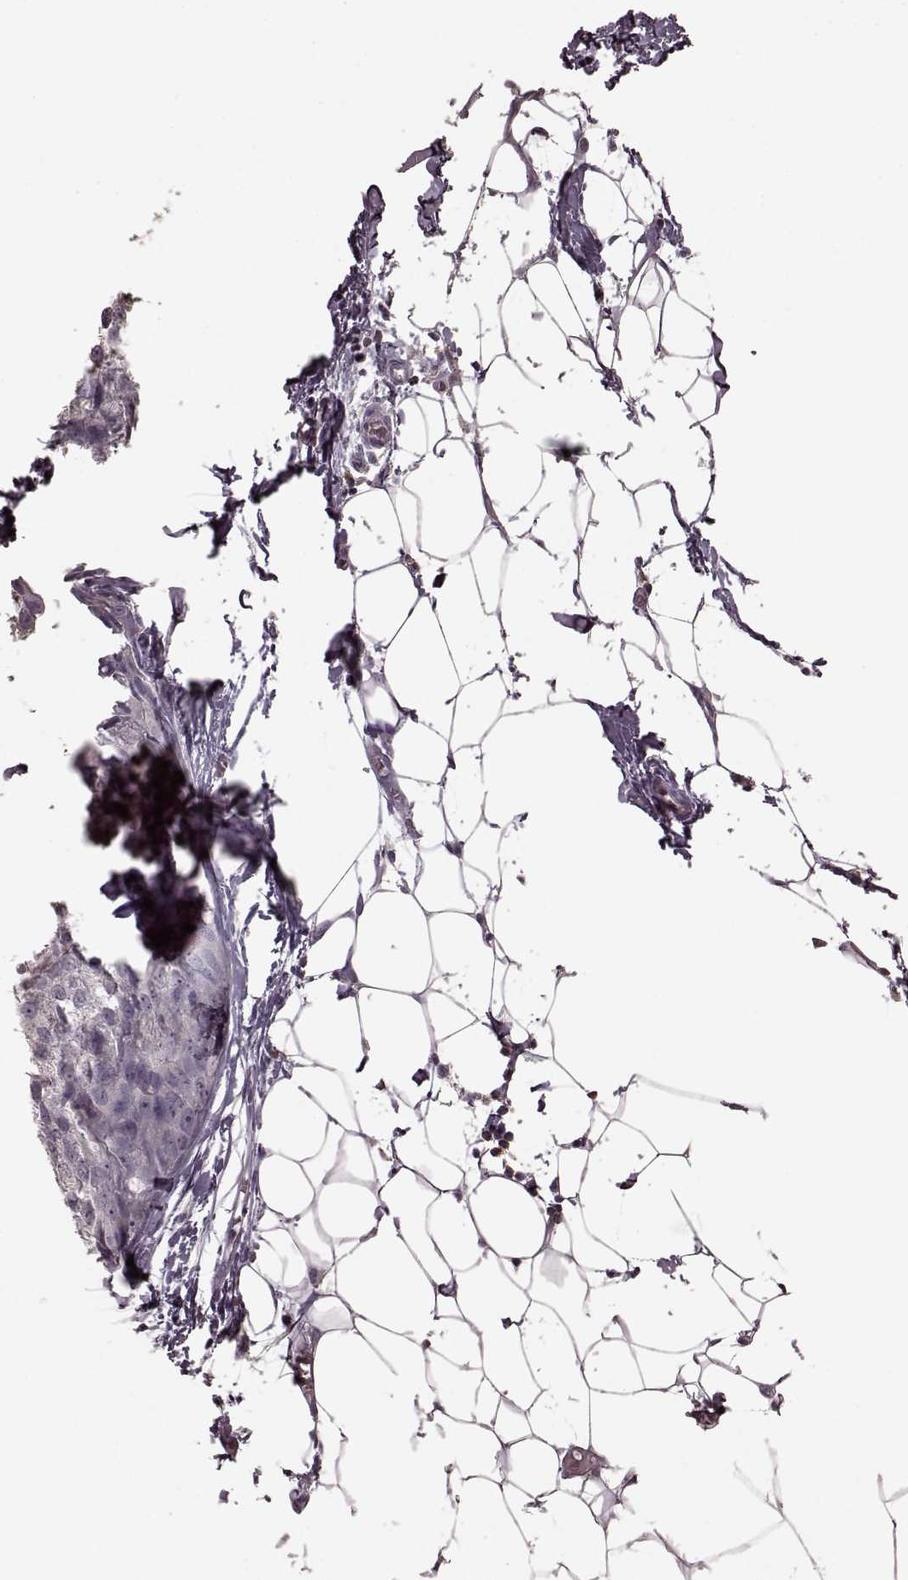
{"staining": {"intensity": "negative", "quantity": "none", "location": "none"}, "tissue": "breast cancer", "cell_type": "Tumor cells", "image_type": "cancer", "snomed": [{"axis": "morphology", "description": "Duct carcinoma"}, {"axis": "topography", "description": "Breast"}], "caption": "This photomicrograph is of breast cancer (infiltrating ductal carcinoma) stained with immunohistochemistry (IHC) to label a protein in brown with the nuclei are counter-stained blue. There is no staining in tumor cells.", "gene": "CD28", "patient": {"sex": "female", "age": 38}}